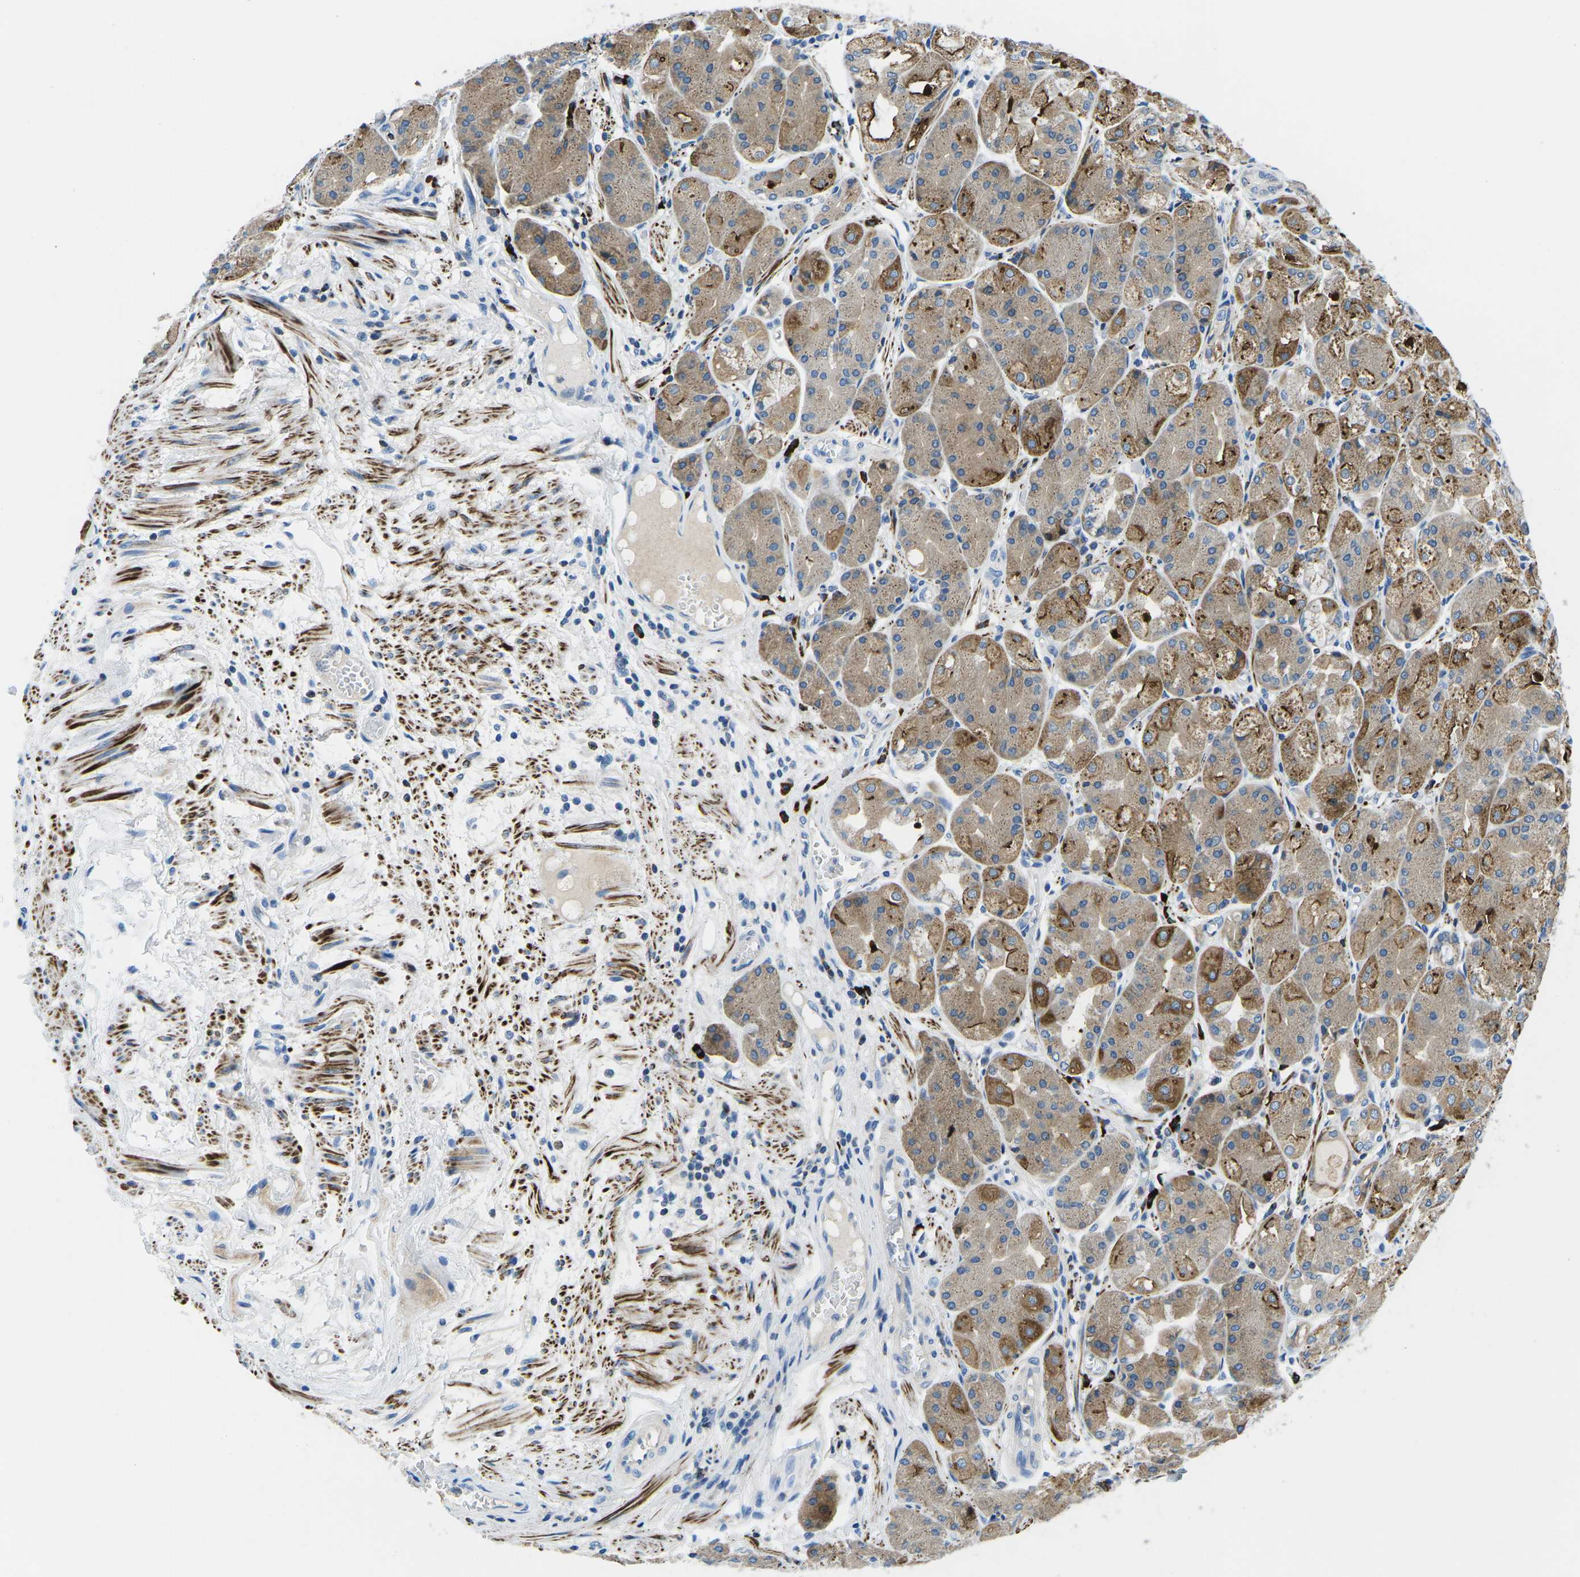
{"staining": {"intensity": "moderate", "quantity": ">75%", "location": "cytoplasmic/membranous"}, "tissue": "stomach", "cell_type": "Glandular cells", "image_type": "normal", "snomed": [{"axis": "morphology", "description": "Normal tissue, NOS"}, {"axis": "topography", "description": "Stomach, upper"}], "caption": "The image shows staining of benign stomach, revealing moderate cytoplasmic/membranous protein positivity (brown color) within glandular cells.", "gene": "MC4R", "patient": {"sex": "male", "age": 72}}